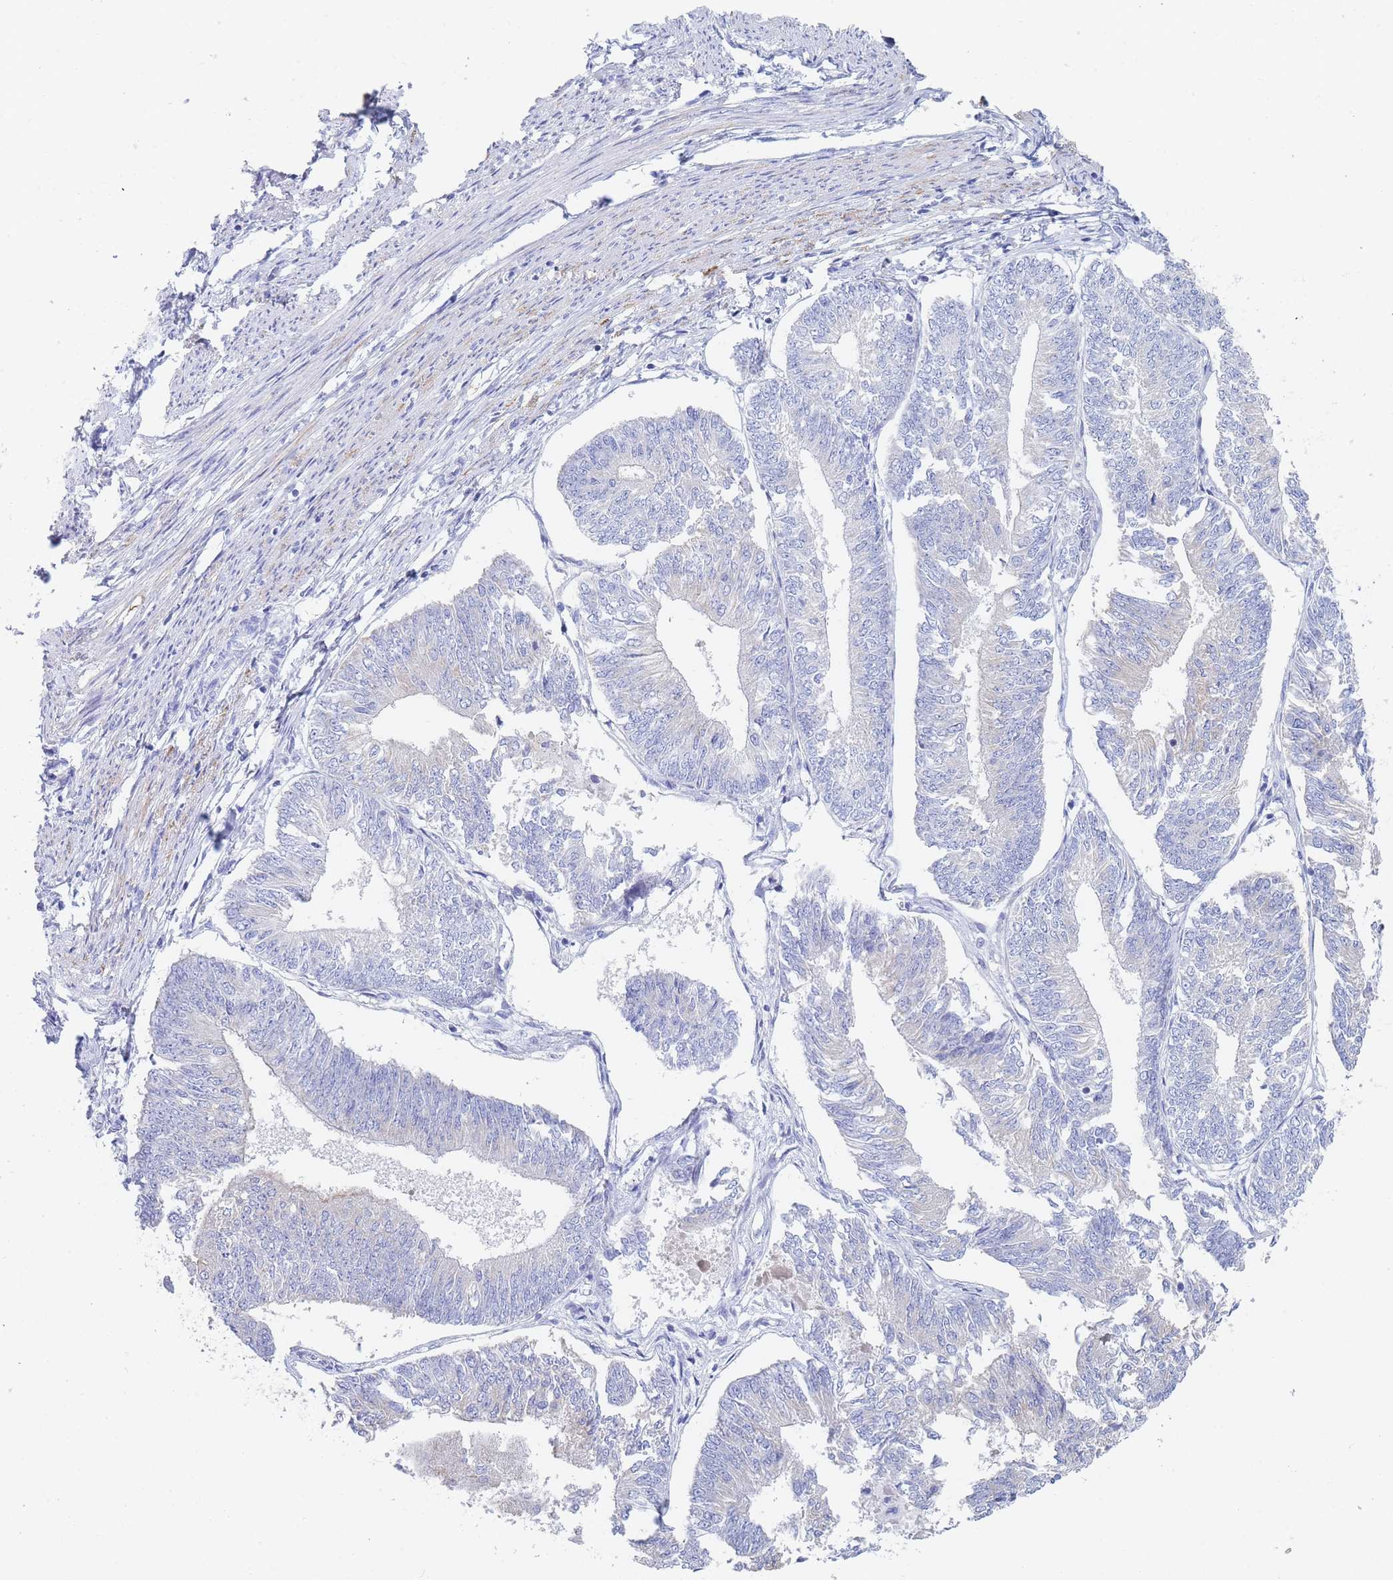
{"staining": {"intensity": "negative", "quantity": "none", "location": "none"}, "tissue": "endometrial cancer", "cell_type": "Tumor cells", "image_type": "cancer", "snomed": [{"axis": "morphology", "description": "Adenocarcinoma, NOS"}, {"axis": "topography", "description": "Endometrium"}], "caption": "Tumor cells are negative for protein expression in human endometrial adenocarcinoma.", "gene": "SLC25A35", "patient": {"sex": "female", "age": 58}}